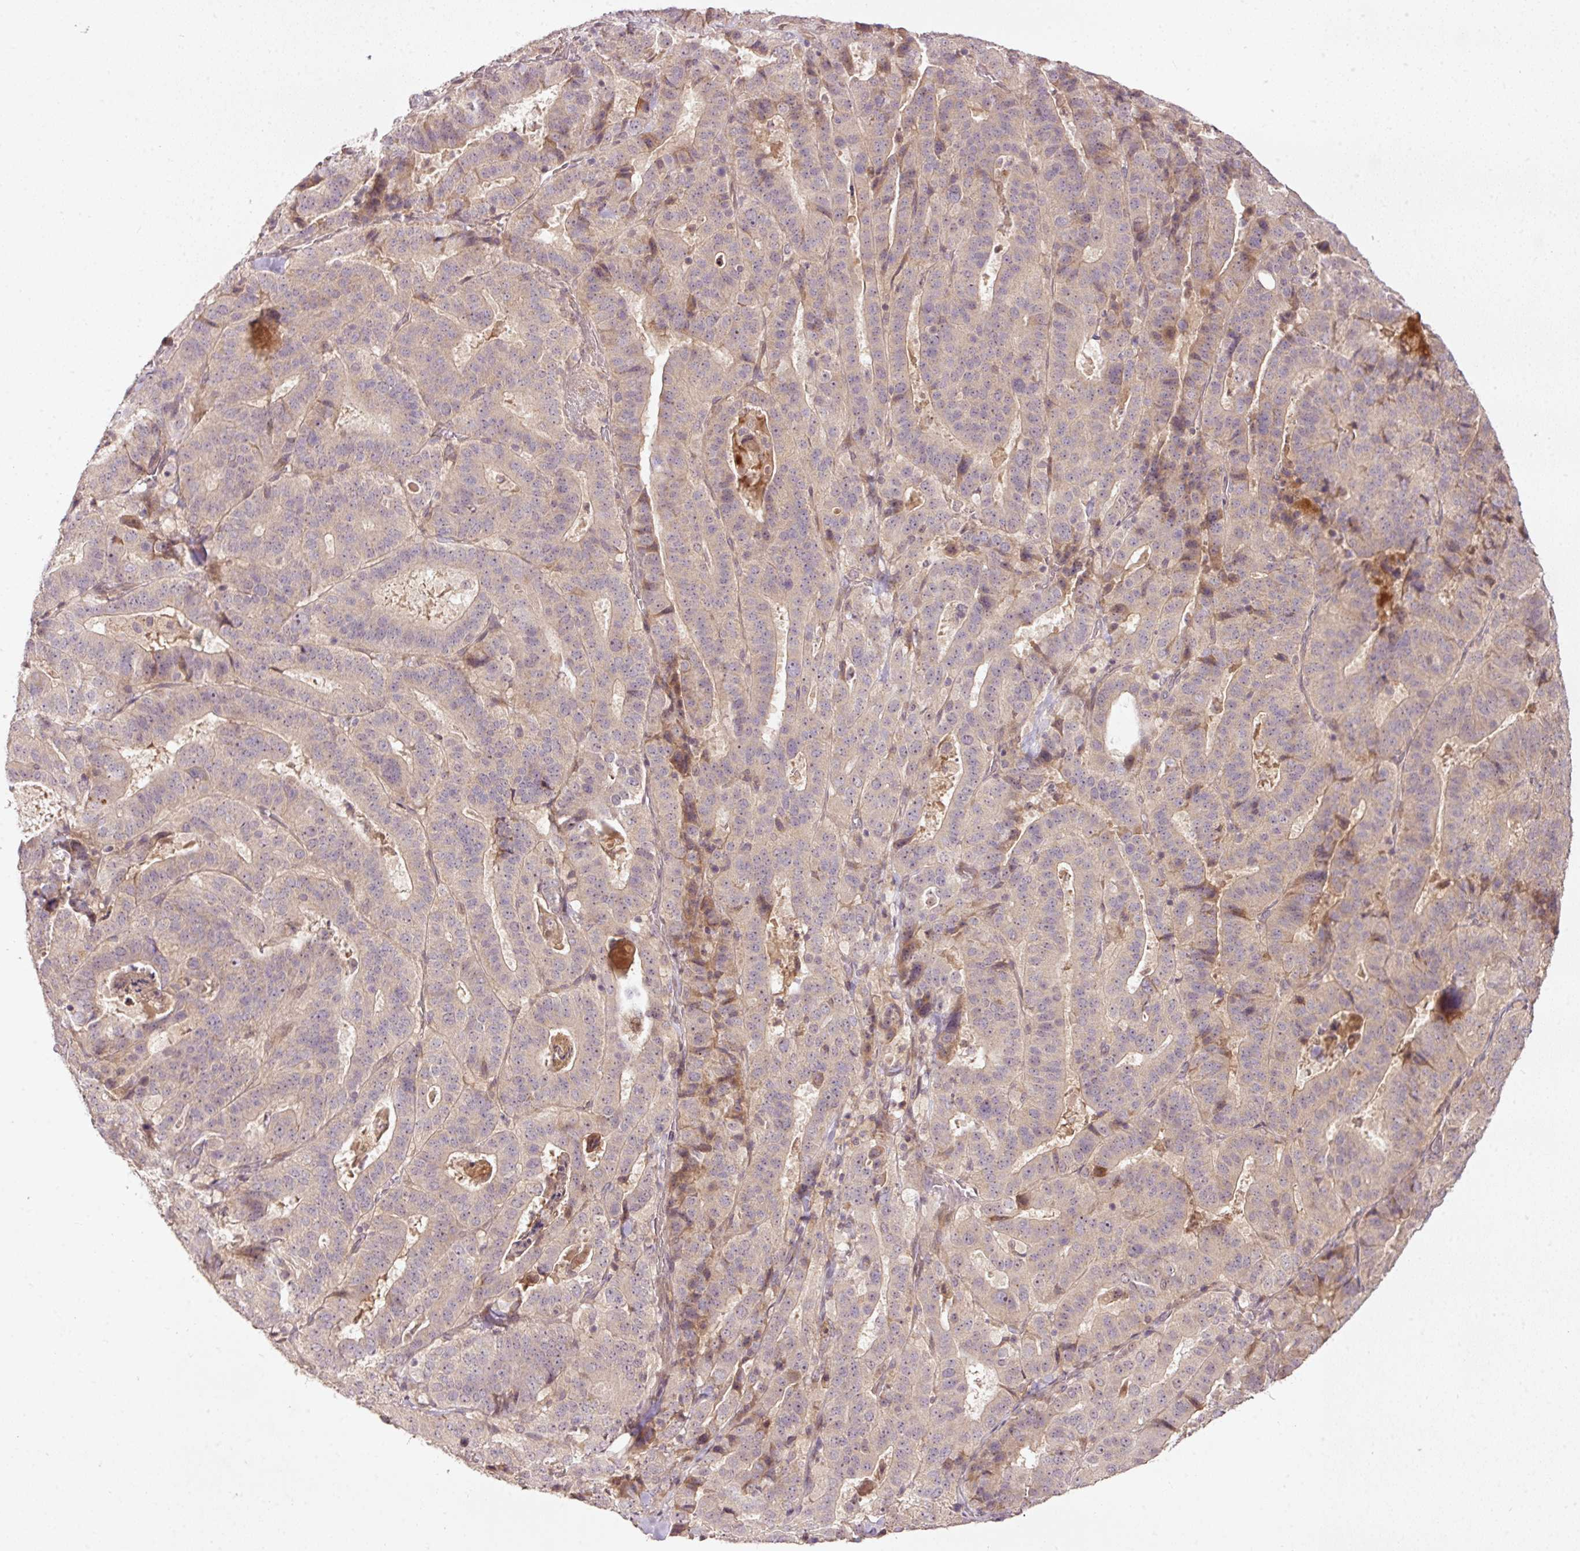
{"staining": {"intensity": "weak", "quantity": "25%-75%", "location": "cytoplasmic/membranous"}, "tissue": "stomach cancer", "cell_type": "Tumor cells", "image_type": "cancer", "snomed": [{"axis": "morphology", "description": "Adenocarcinoma, NOS"}, {"axis": "topography", "description": "Stomach"}], "caption": "Protein expression analysis of stomach cancer demonstrates weak cytoplasmic/membranous staining in approximately 25%-75% of tumor cells.", "gene": "PCDHB1", "patient": {"sex": "male", "age": 48}}